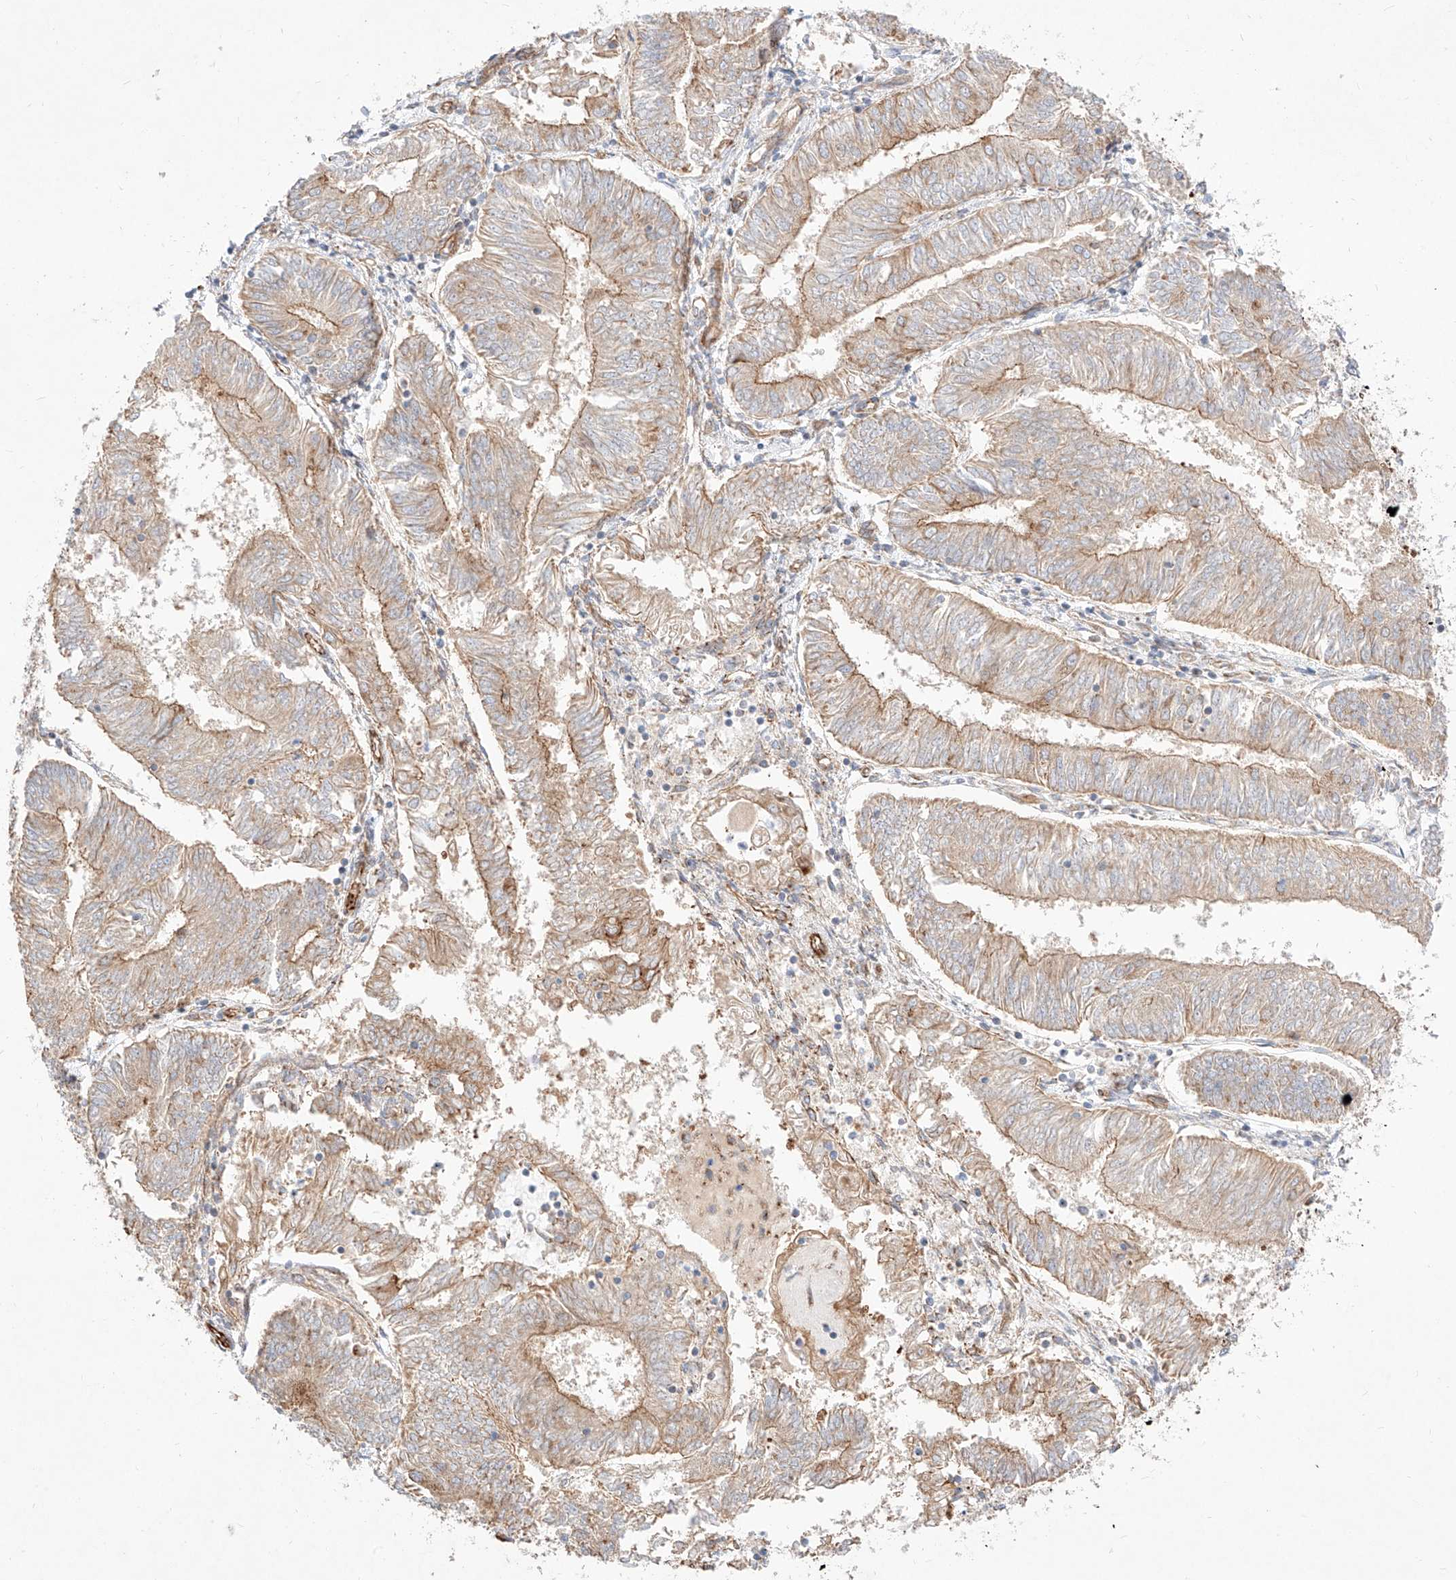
{"staining": {"intensity": "moderate", "quantity": "<25%", "location": "cytoplasmic/membranous"}, "tissue": "endometrial cancer", "cell_type": "Tumor cells", "image_type": "cancer", "snomed": [{"axis": "morphology", "description": "Adenocarcinoma, NOS"}, {"axis": "topography", "description": "Endometrium"}], "caption": "A brown stain highlights moderate cytoplasmic/membranous staining of a protein in adenocarcinoma (endometrial) tumor cells.", "gene": "CSGALNACT2", "patient": {"sex": "female", "age": 58}}